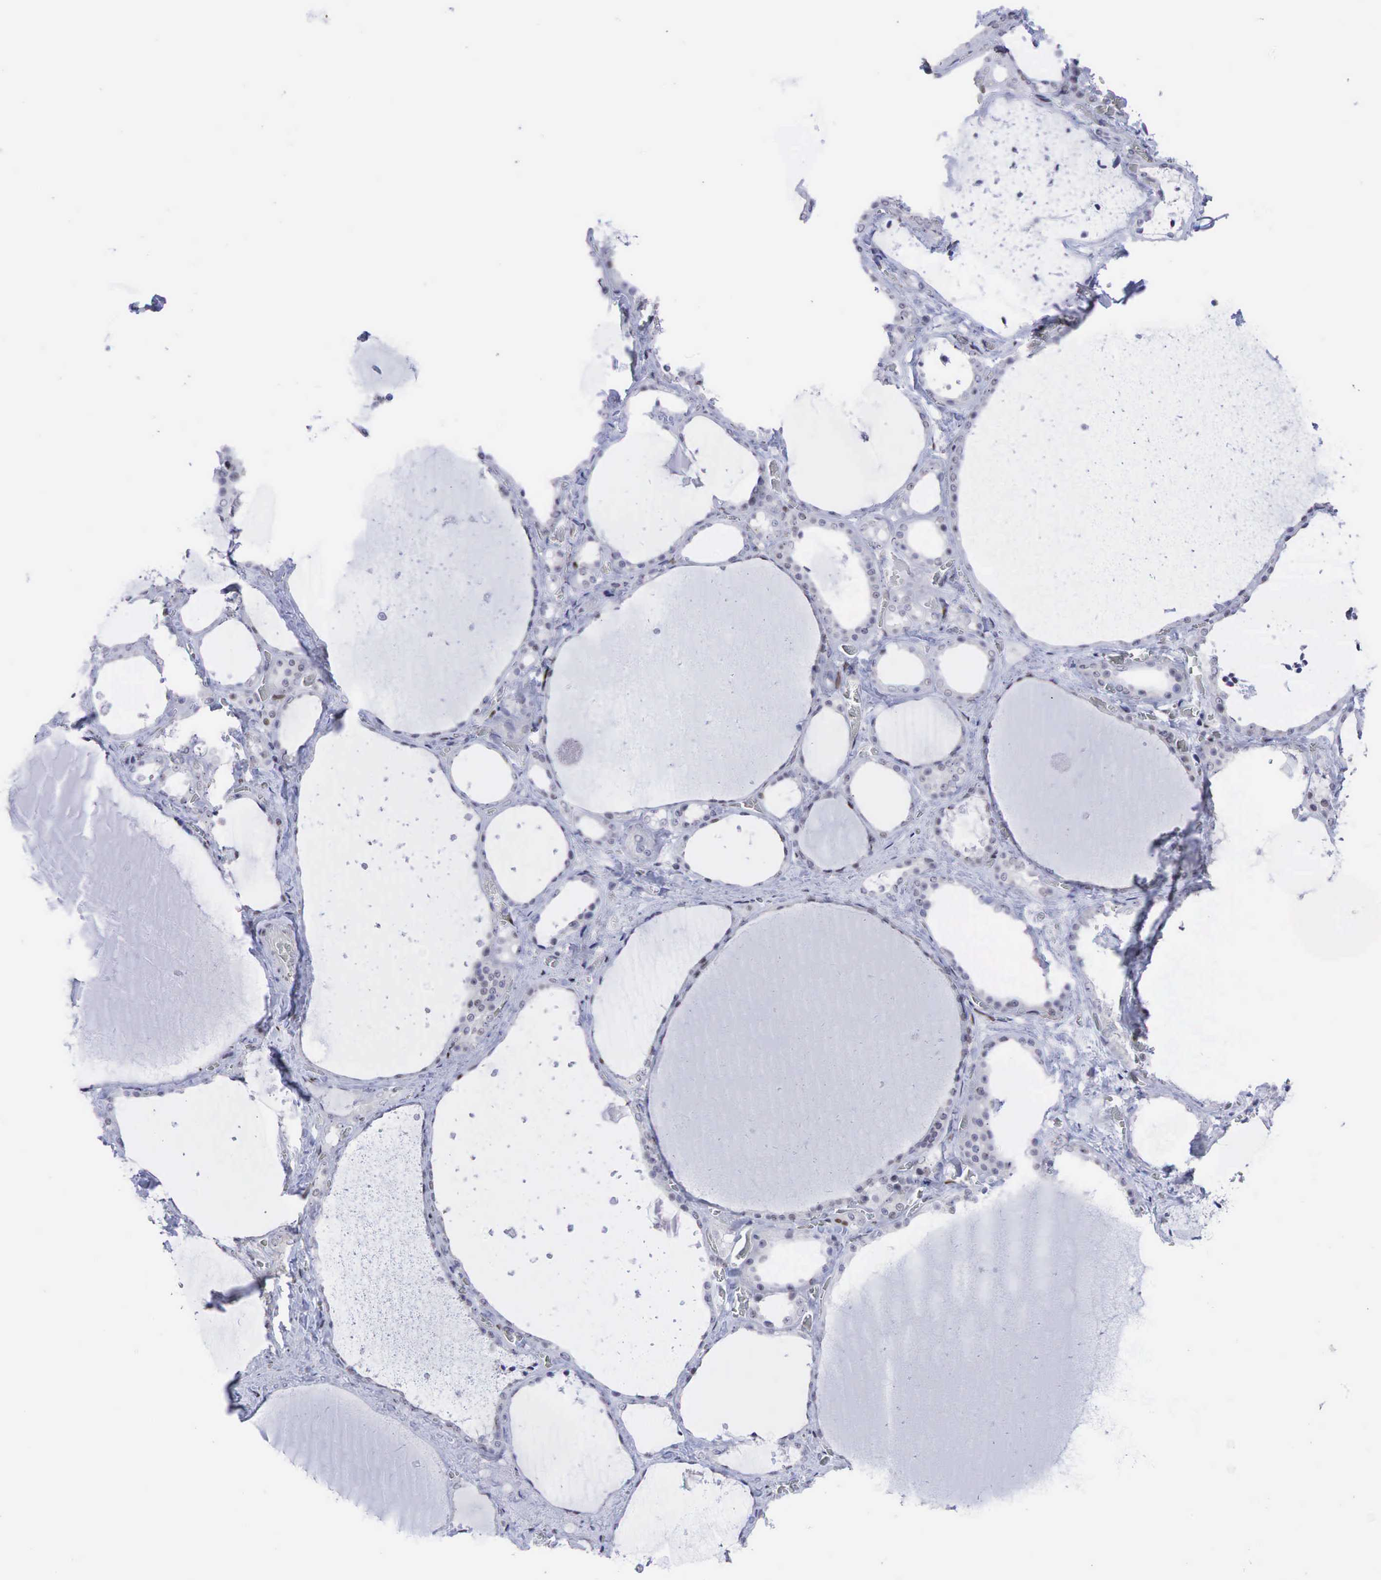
{"staining": {"intensity": "weak", "quantity": "<25%", "location": "nuclear"}, "tissue": "thyroid gland", "cell_type": "Glandular cells", "image_type": "normal", "snomed": [{"axis": "morphology", "description": "Normal tissue, NOS"}, {"axis": "topography", "description": "Thyroid gland"}], "caption": "Micrograph shows no significant protein positivity in glandular cells of unremarkable thyroid gland. (DAB immunohistochemistry (IHC), high magnification).", "gene": "AR", "patient": {"sex": "male", "age": 76}}